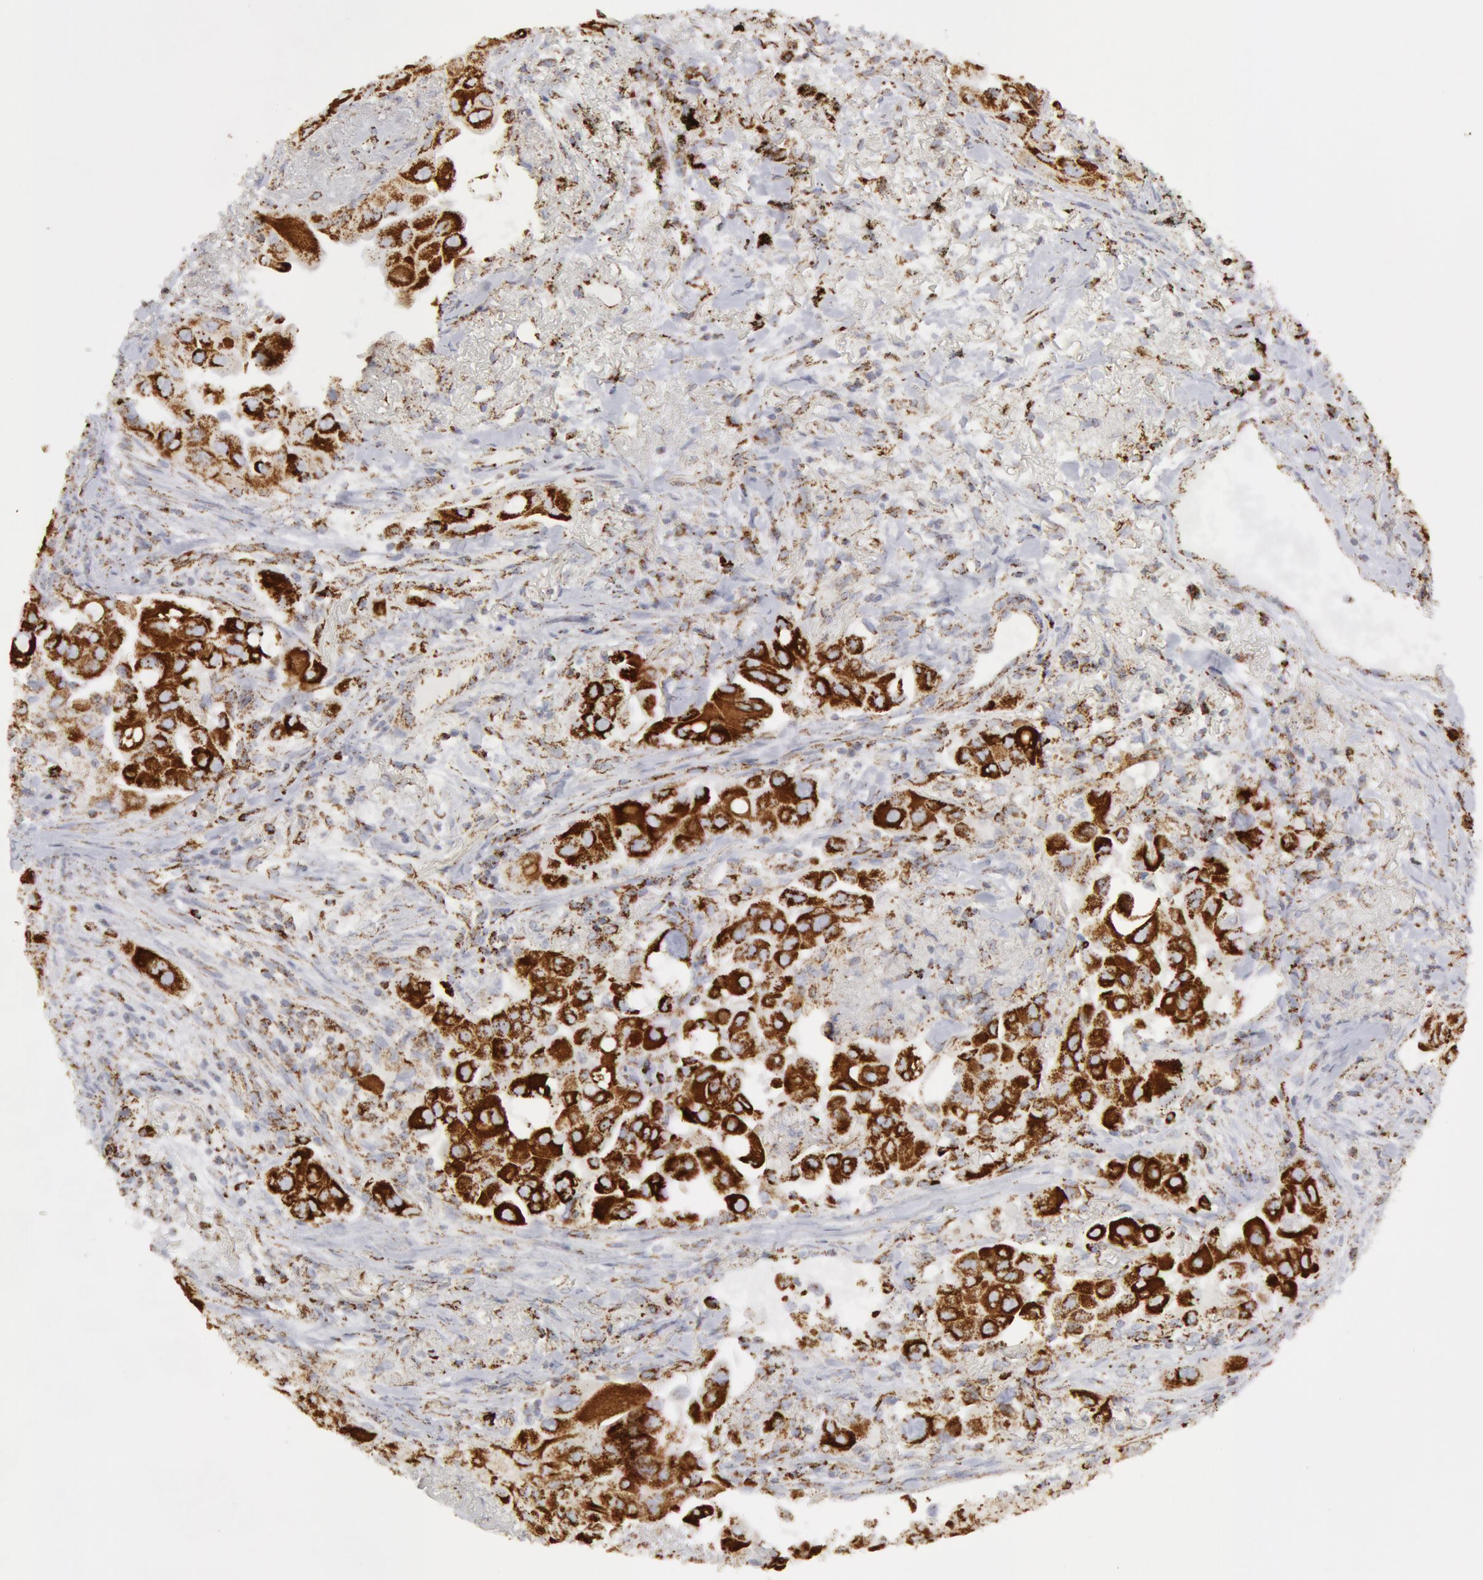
{"staining": {"intensity": "strong", "quantity": ">75%", "location": "cytoplasmic/membranous"}, "tissue": "lung cancer", "cell_type": "Tumor cells", "image_type": "cancer", "snomed": [{"axis": "morphology", "description": "Adenocarcinoma, NOS"}, {"axis": "topography", "description": "Lung"}], "caption": "Immunohistochemistry (IHC) of human lung cancer shows high levels of strong cytoplasmic/membranous positivity in about >75% of tumor cells. The staining is performed using DAB brown chromogen to label protein expression. The nuclei are counter-stained blue using hematoxylin.", "gene": "ATP5F1B", "patient": {"sex": "male", "age": 68}}